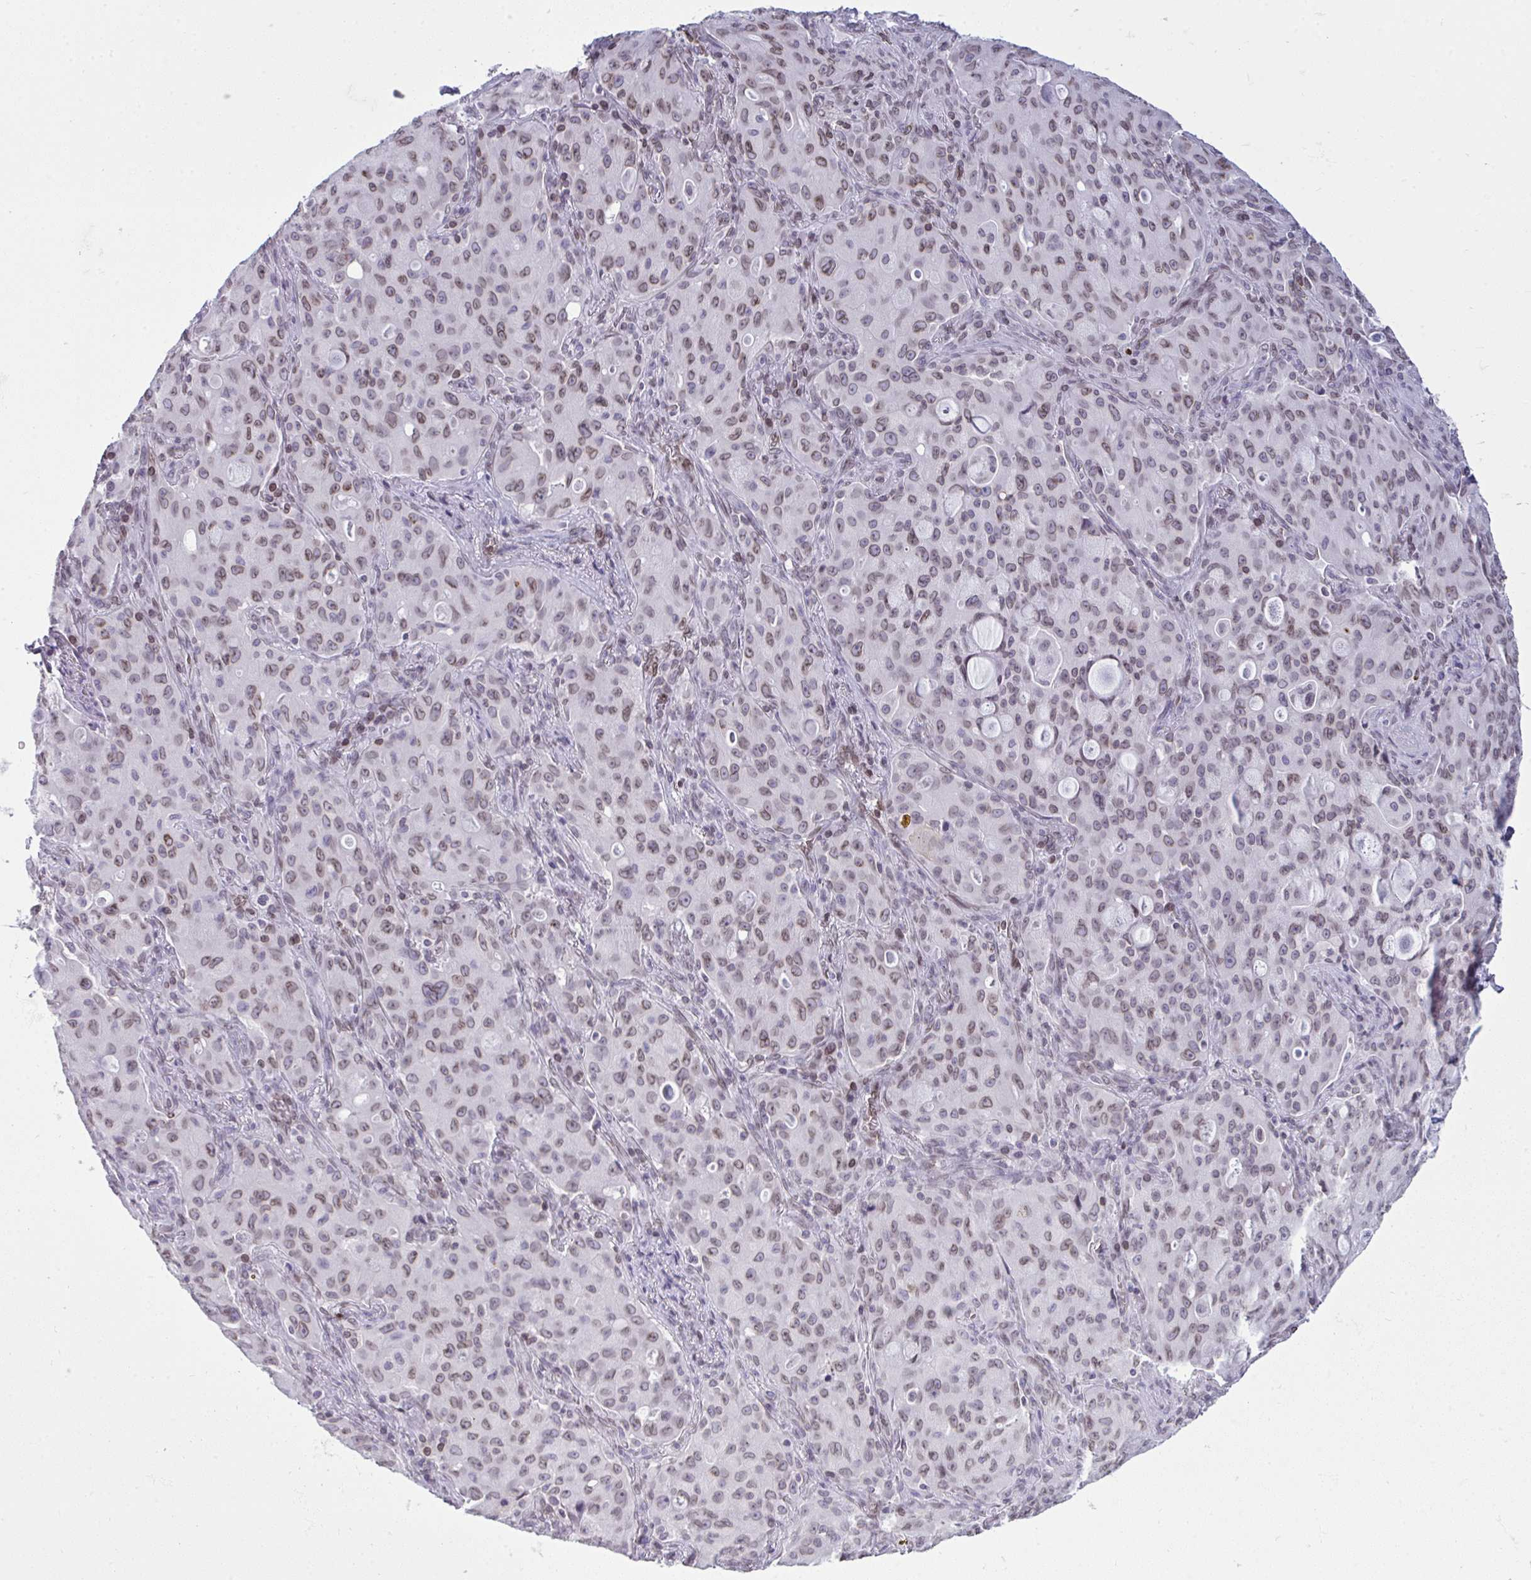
{"staining": {"intensity": "weak", "quantity": "25%-75%", "location": "cytoplasmic/membranous,nuclear"}, "tissue": "lung cancer", "cell_type": "Tumor cells", "image_type": "cancer", "snomed": [{"axis": "morphology", "description": "Adenocarcinoma, NOS"}, {"axis": "topography", "description": "Lung"}], "caption": "IHC of human lung cancer shows low levels of weak cytoplasmic/membranous and nuclear expression in approximately 25%-75% of tumor cells.", "gene": "LMNB2", "patient": {"sex": "female", "age": 44}}